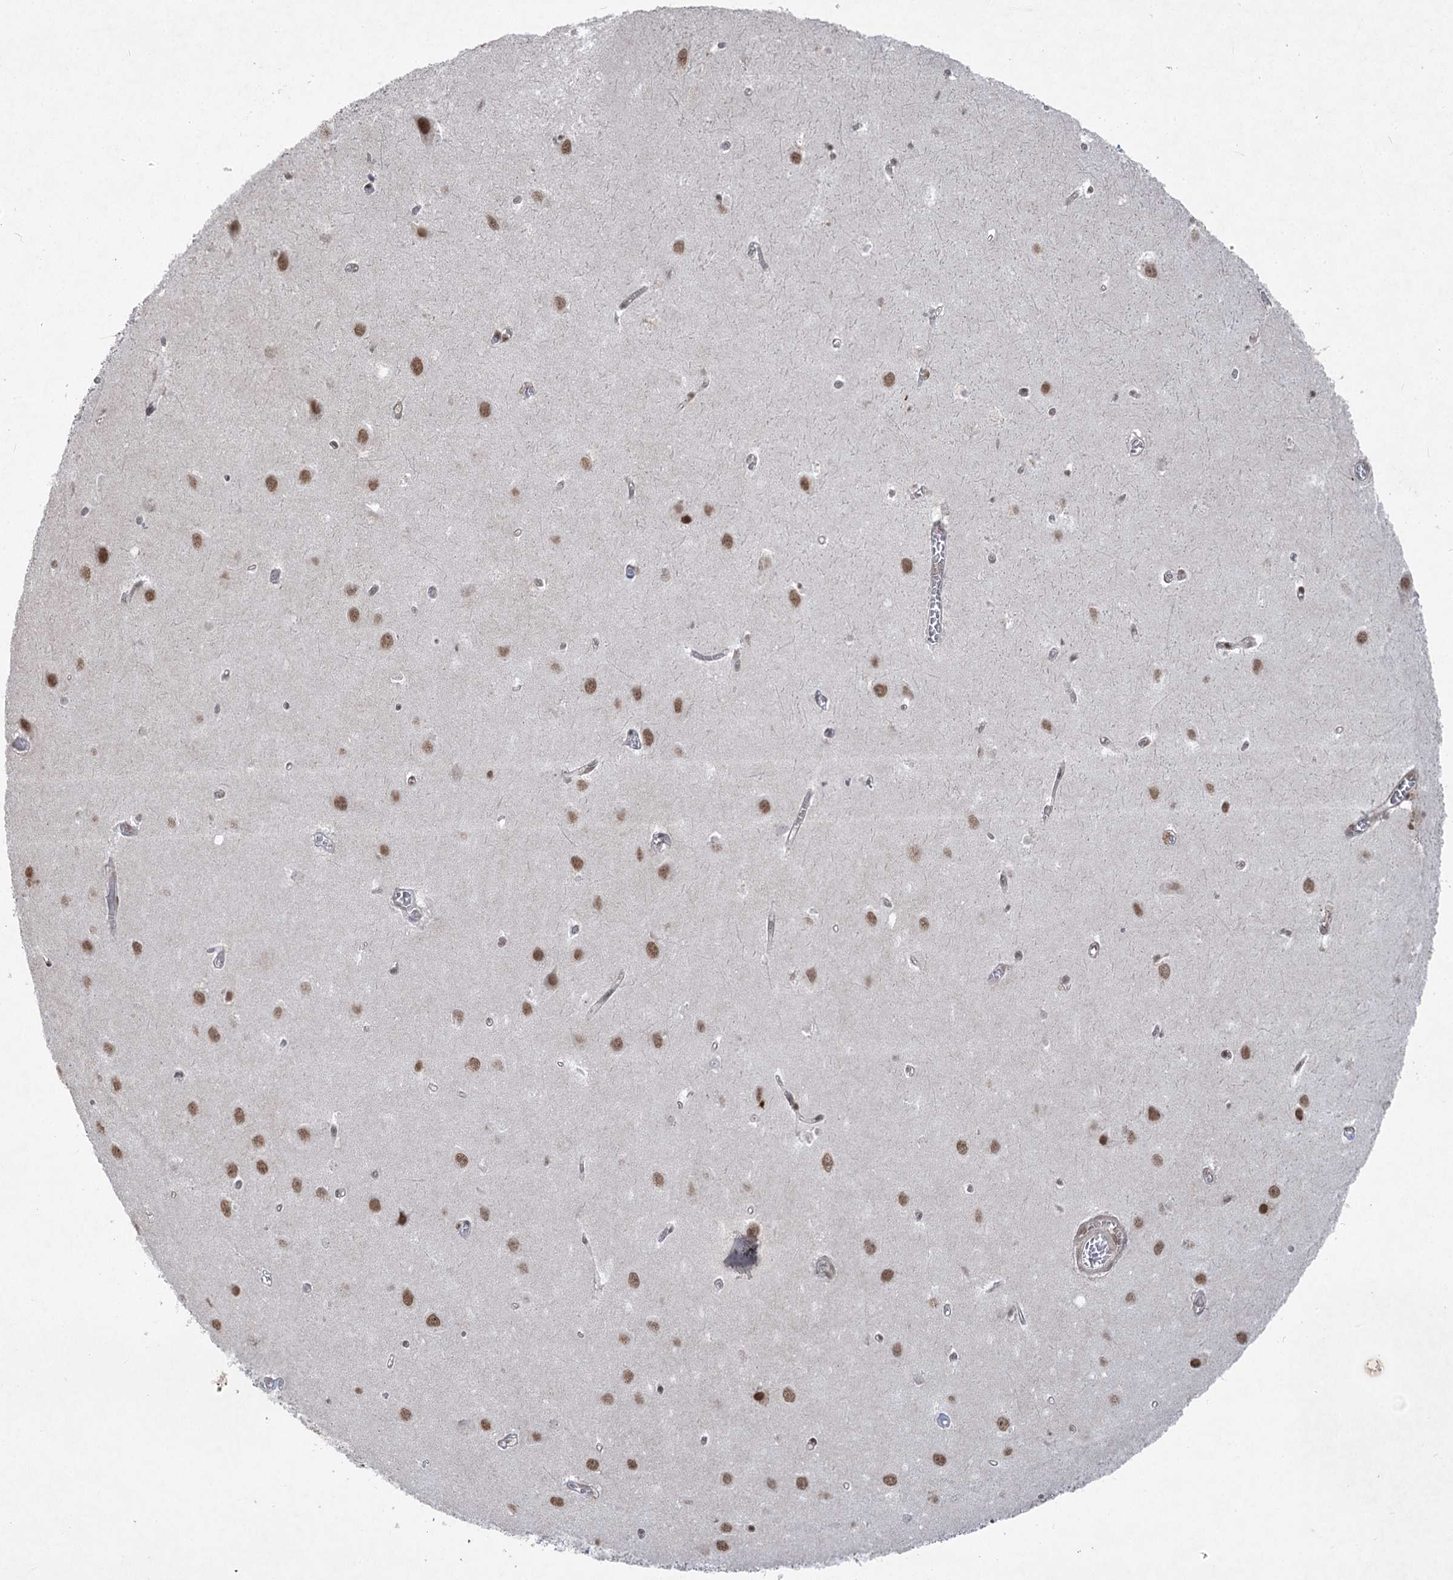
{"staining": {"intensity": "moderate", "quantity": "25%-75%", "location": "nuclear"}, "tissue": "hippocampus", "cell_type": "Glial cells", "image_type": "normal", "snomed": [{"axis": "morphology", "description": "Normal tissue, NOS"}, {"axis": "topography", "description": "Hippocampus"}], "caption": "DAB (3,3'-diaminobenzidine) immunohistochemical staining of normal human hippocampus shows moderate nuclear protein staining in about 25%-75% of glial cells. (DAB IHC, brown staining for protein, blue staining for nuclei).", "gene": "CGGBP1", "patient": {"sex": "female", "age": 64}}